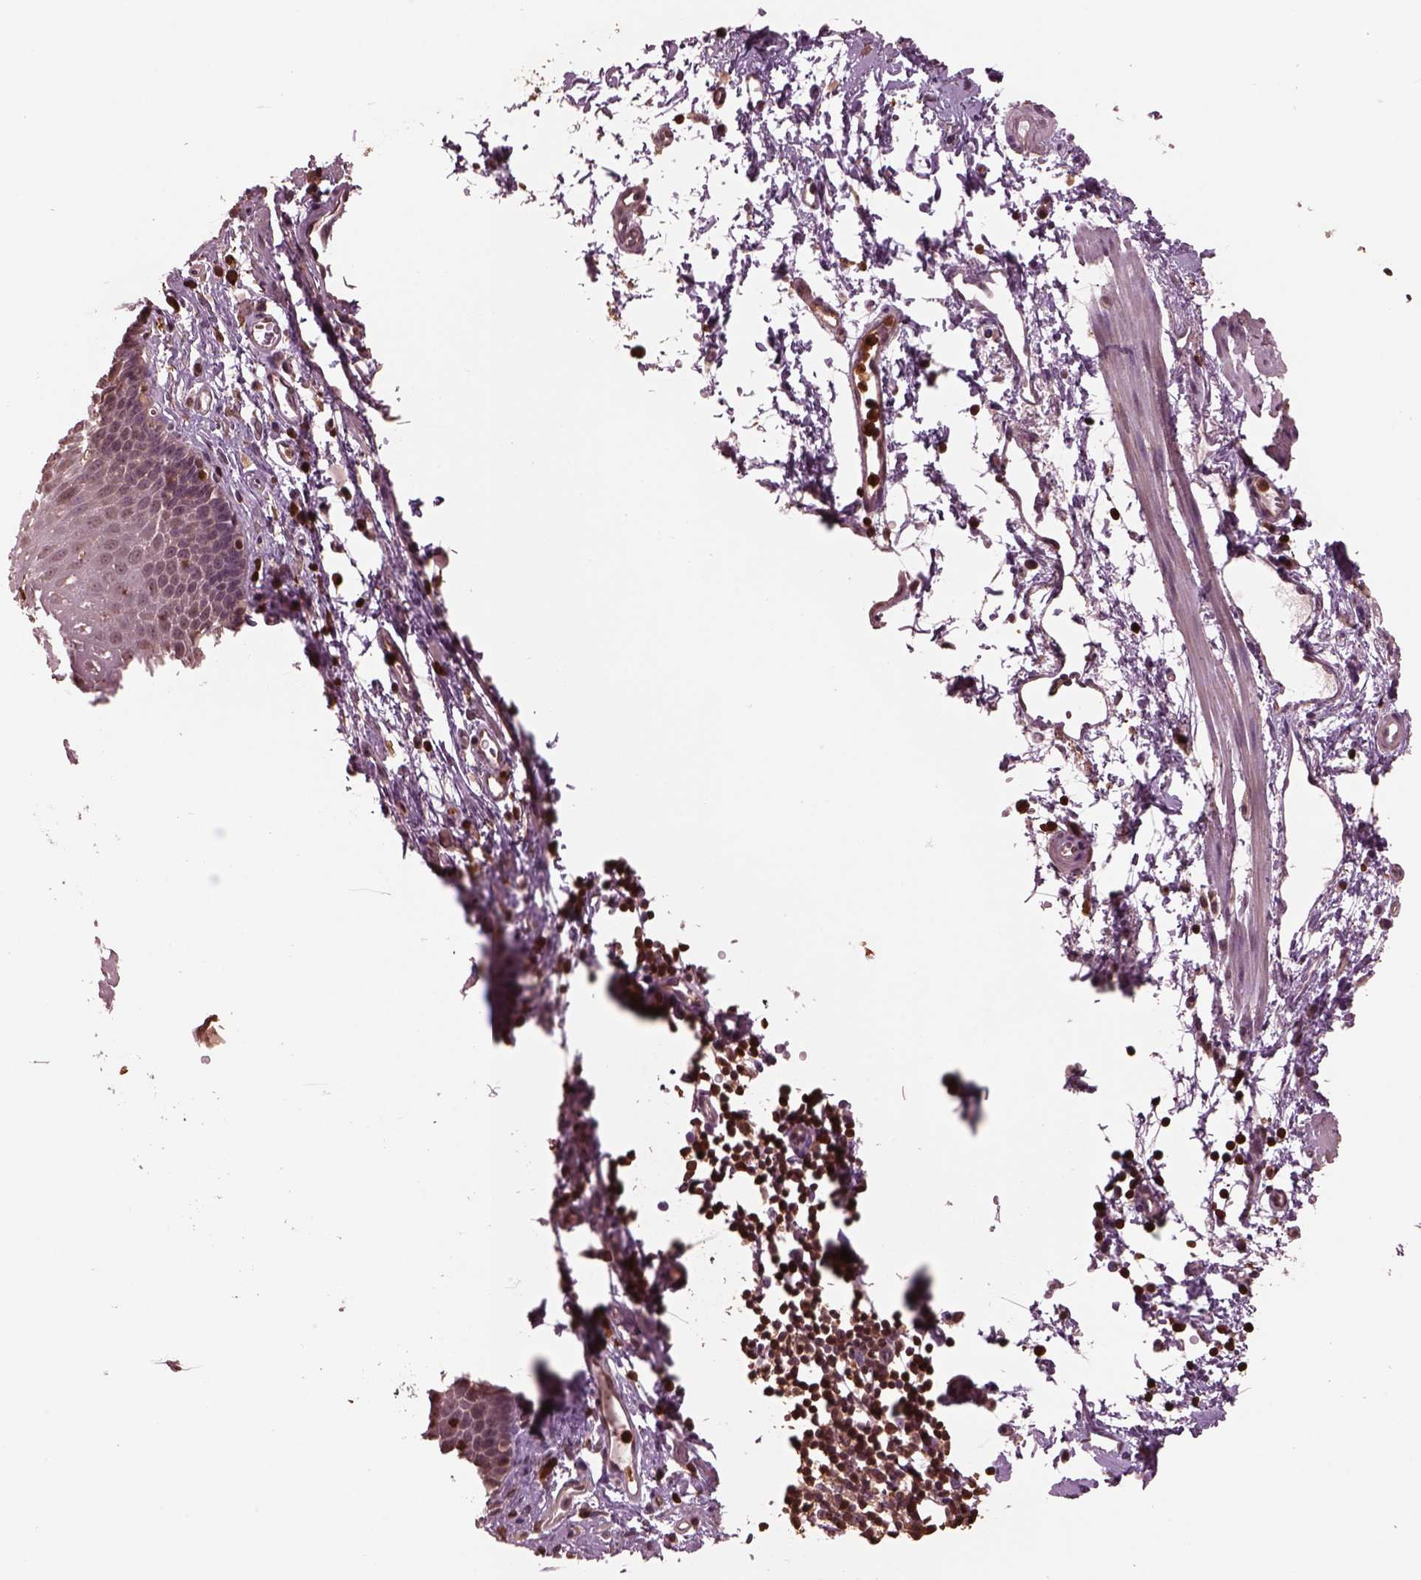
{"staining": {"intensity": "negative", "quantity": "none", "location": "none"}, "tissue": "esophagus", "cell_type": "Squamous epithelial cells", "image_type": "normal", "snomed": [{"axis": "morphology", "description": "Normal tissue, NOS"}, {"axis": "topography", "description": "Esophagus"}], "caption": "This photomicrograph is of normal esophagus stained with immunohistochemistry to label a protein in brown with the nuclei are counter-stained blue. There is no positivity in squamous epithelial cells. (Stains: DAB immunohistochemistry with hematoxylin counter stain, Microscopy: brightfield microscopy at high magnification).", "gene": "IL31RA", "patient": {"sex": "male", "age": 72}}